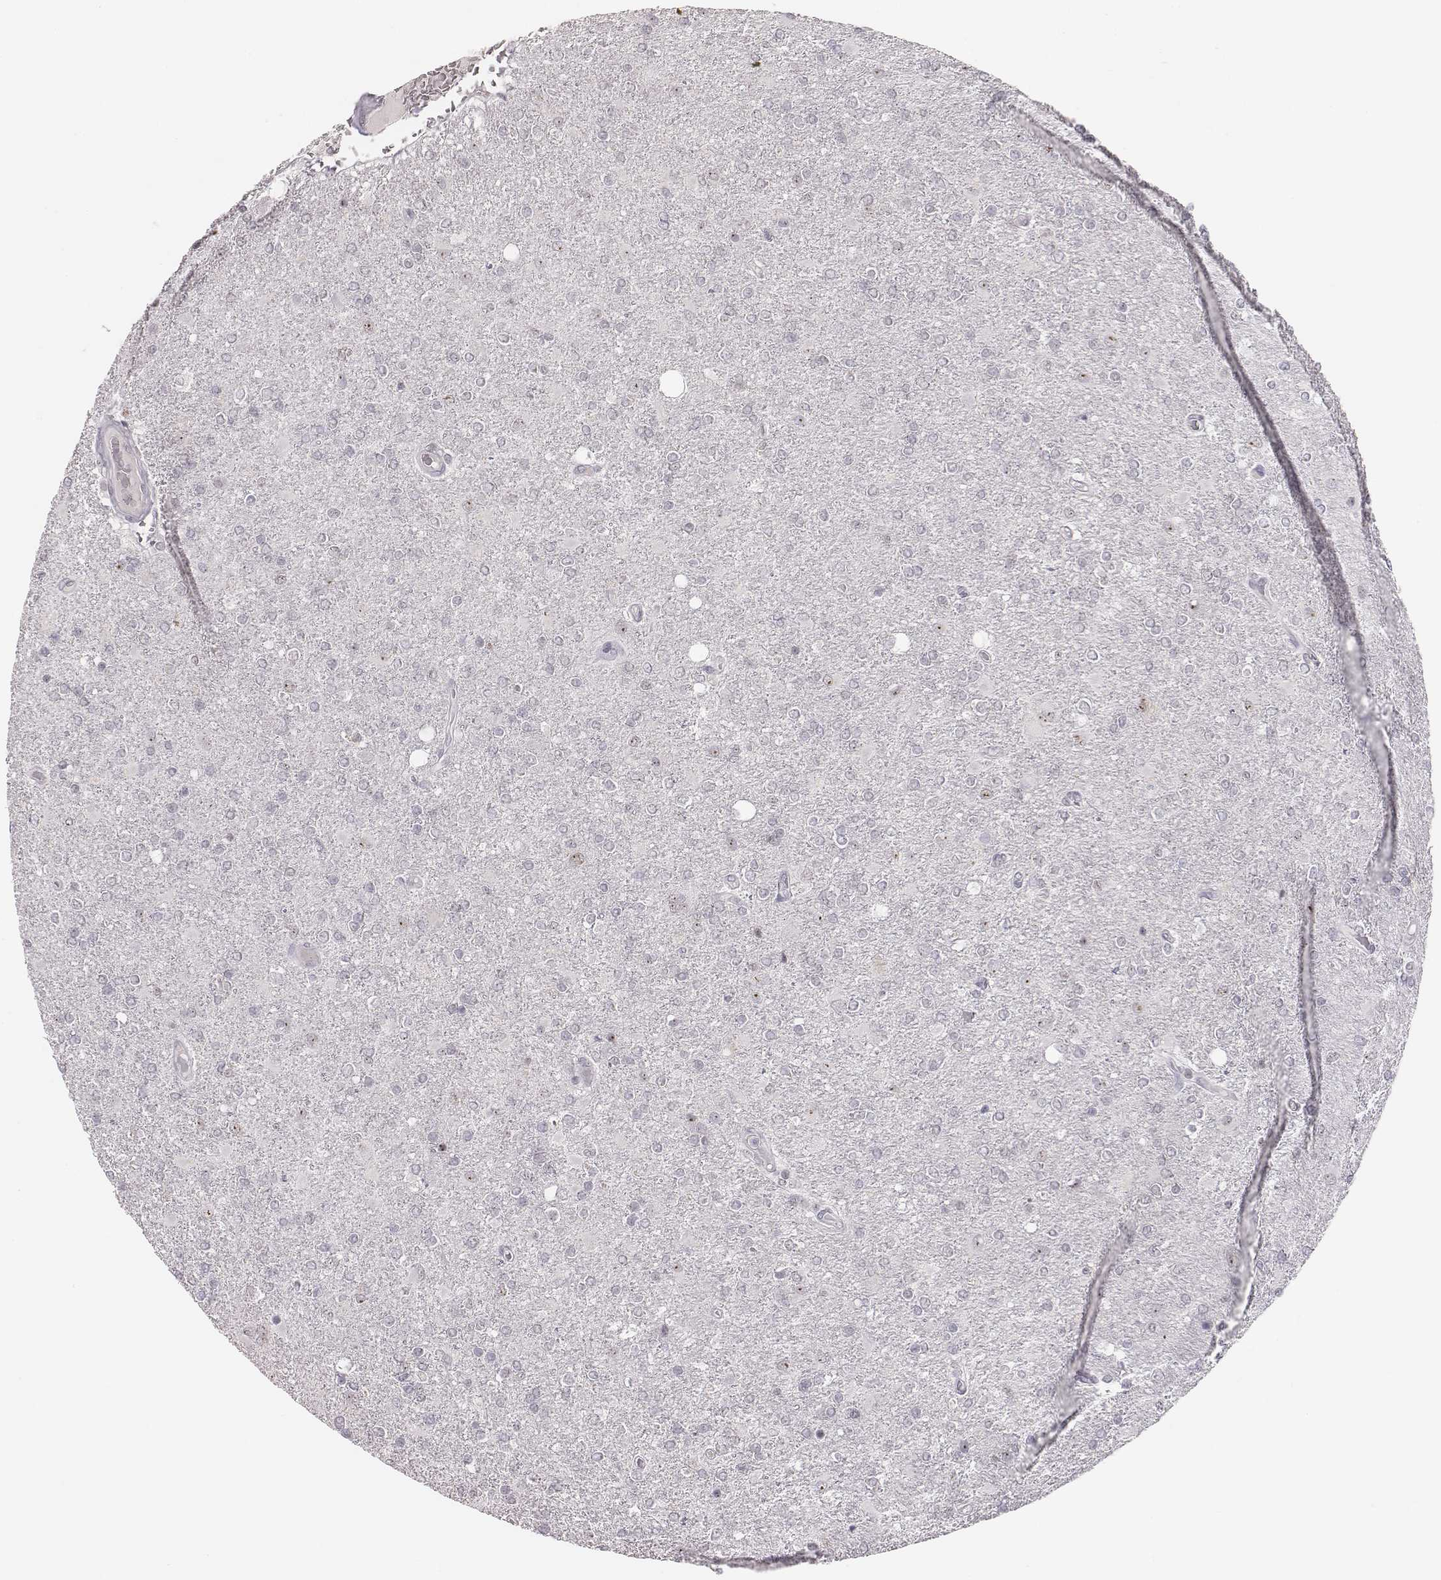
{"staining": {"intensity": "negative", "quantity": "none", "location": "none"}, "tissue": "glioma", "cell_type": "Tumor cells", "image_type": "cancer", "snomed": [{"axis": "morphology", "description": "Glioma, malignant, High grade"}, {"axis": "topography", "description": "Cerebral cortex"}], "caption": "Tumor cells are negative for brown protein staining in malignant glioma (high-grade).", "gene": "NIFK", "patient": {"sex": "male", "age": 70}}